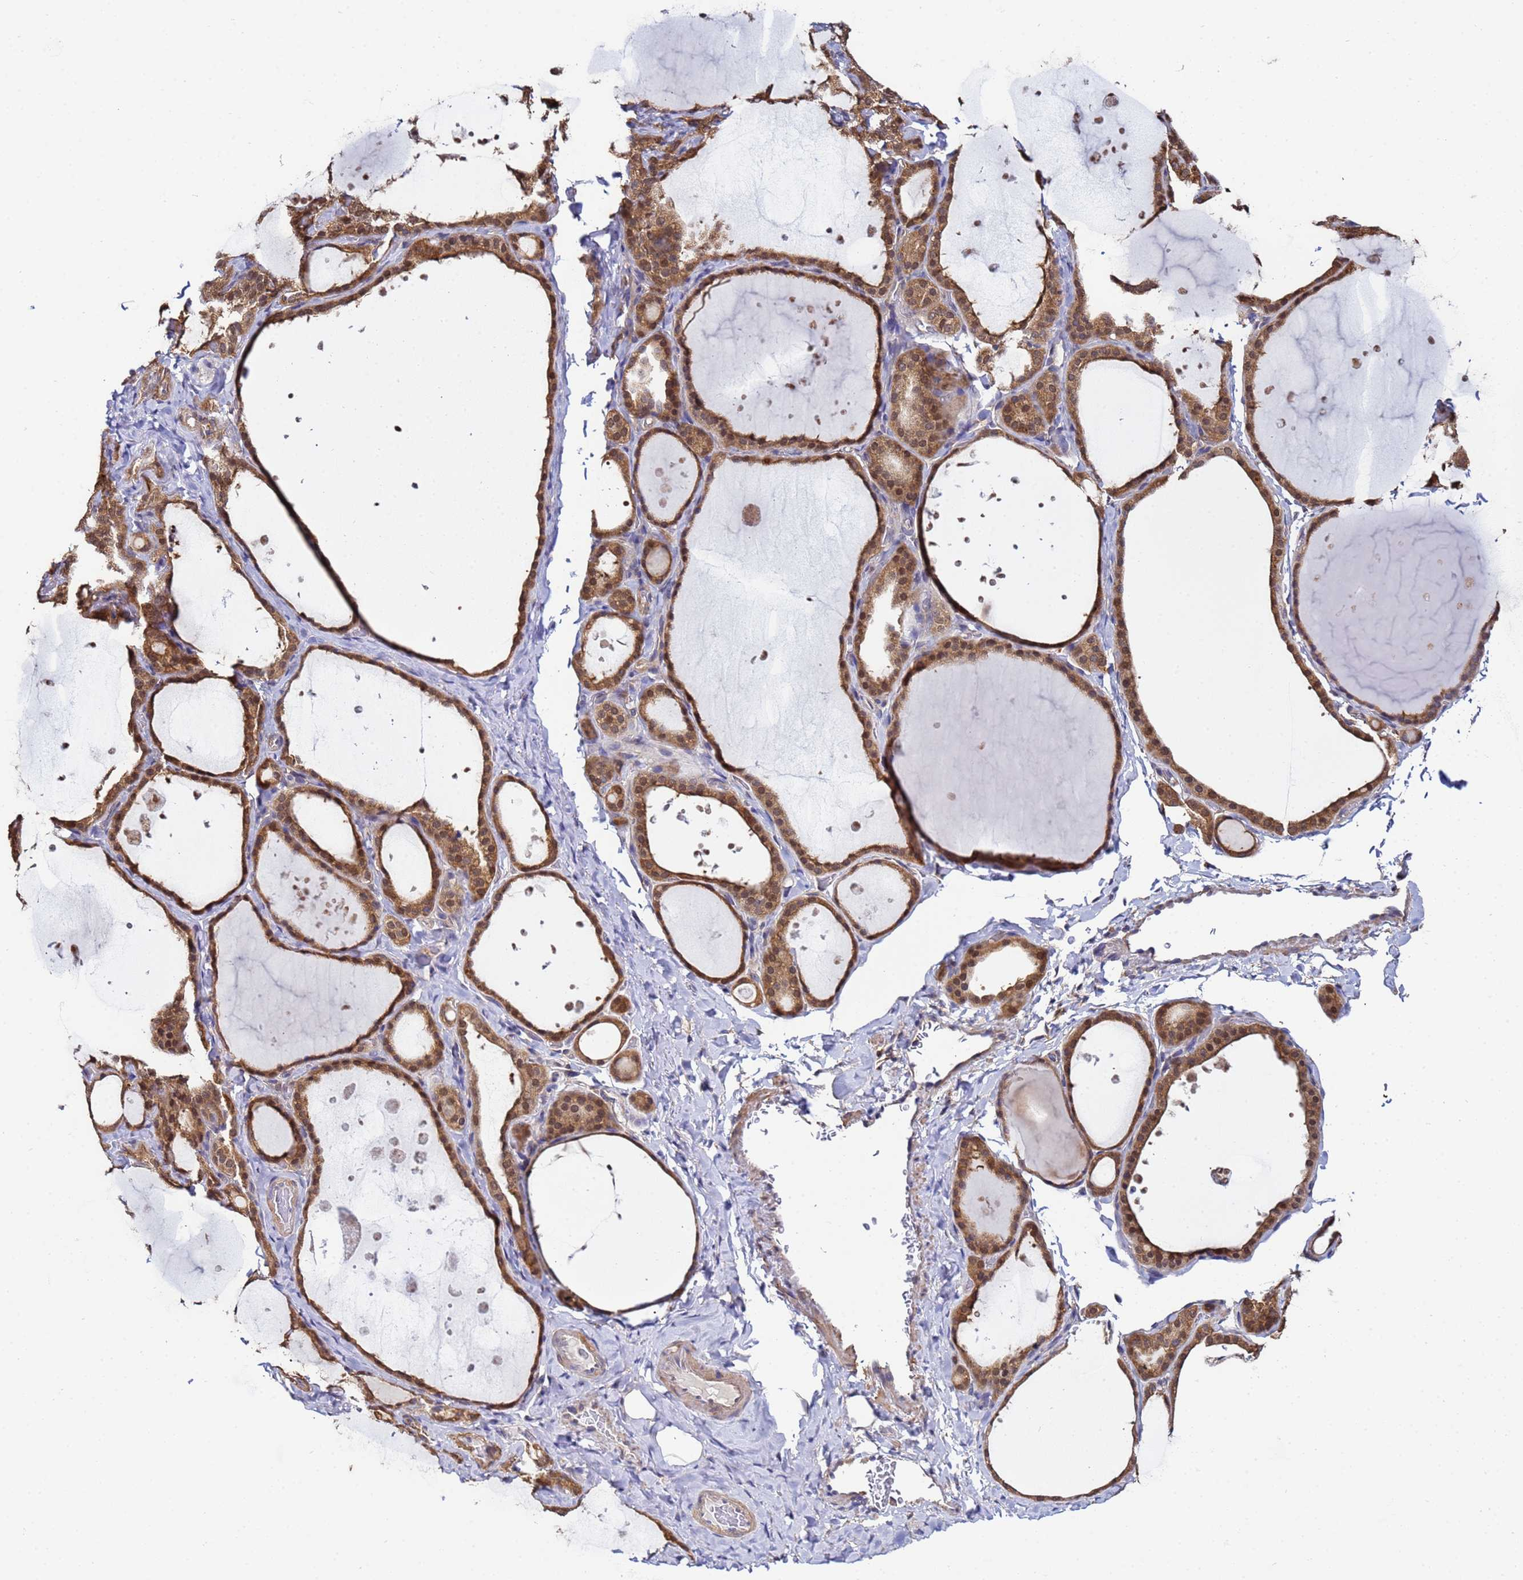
{"staining": {"intensity": "moderate", "quantity": ">75%", "location": "cytoplasmic/membranous,nuclear"}, "tissue": "thyroid gland", "cell_type": "Glandular cells", "image_type": "normal", "snomed": [{"axis": "morphology", "description": "Normal tissue, NOS"}, {"axis": "topography", "description": "Thyroid gland"}], "caption": "IHC histopathology image of benign human thyroid gland stained for a protein (brown), which shows medium levels of moderate cytoplasmic/membranous,nuclear positivity in approximately >75% of glandular cells.", "gene": "NAXE", "patient": {"sex": "female", "age": 44}}